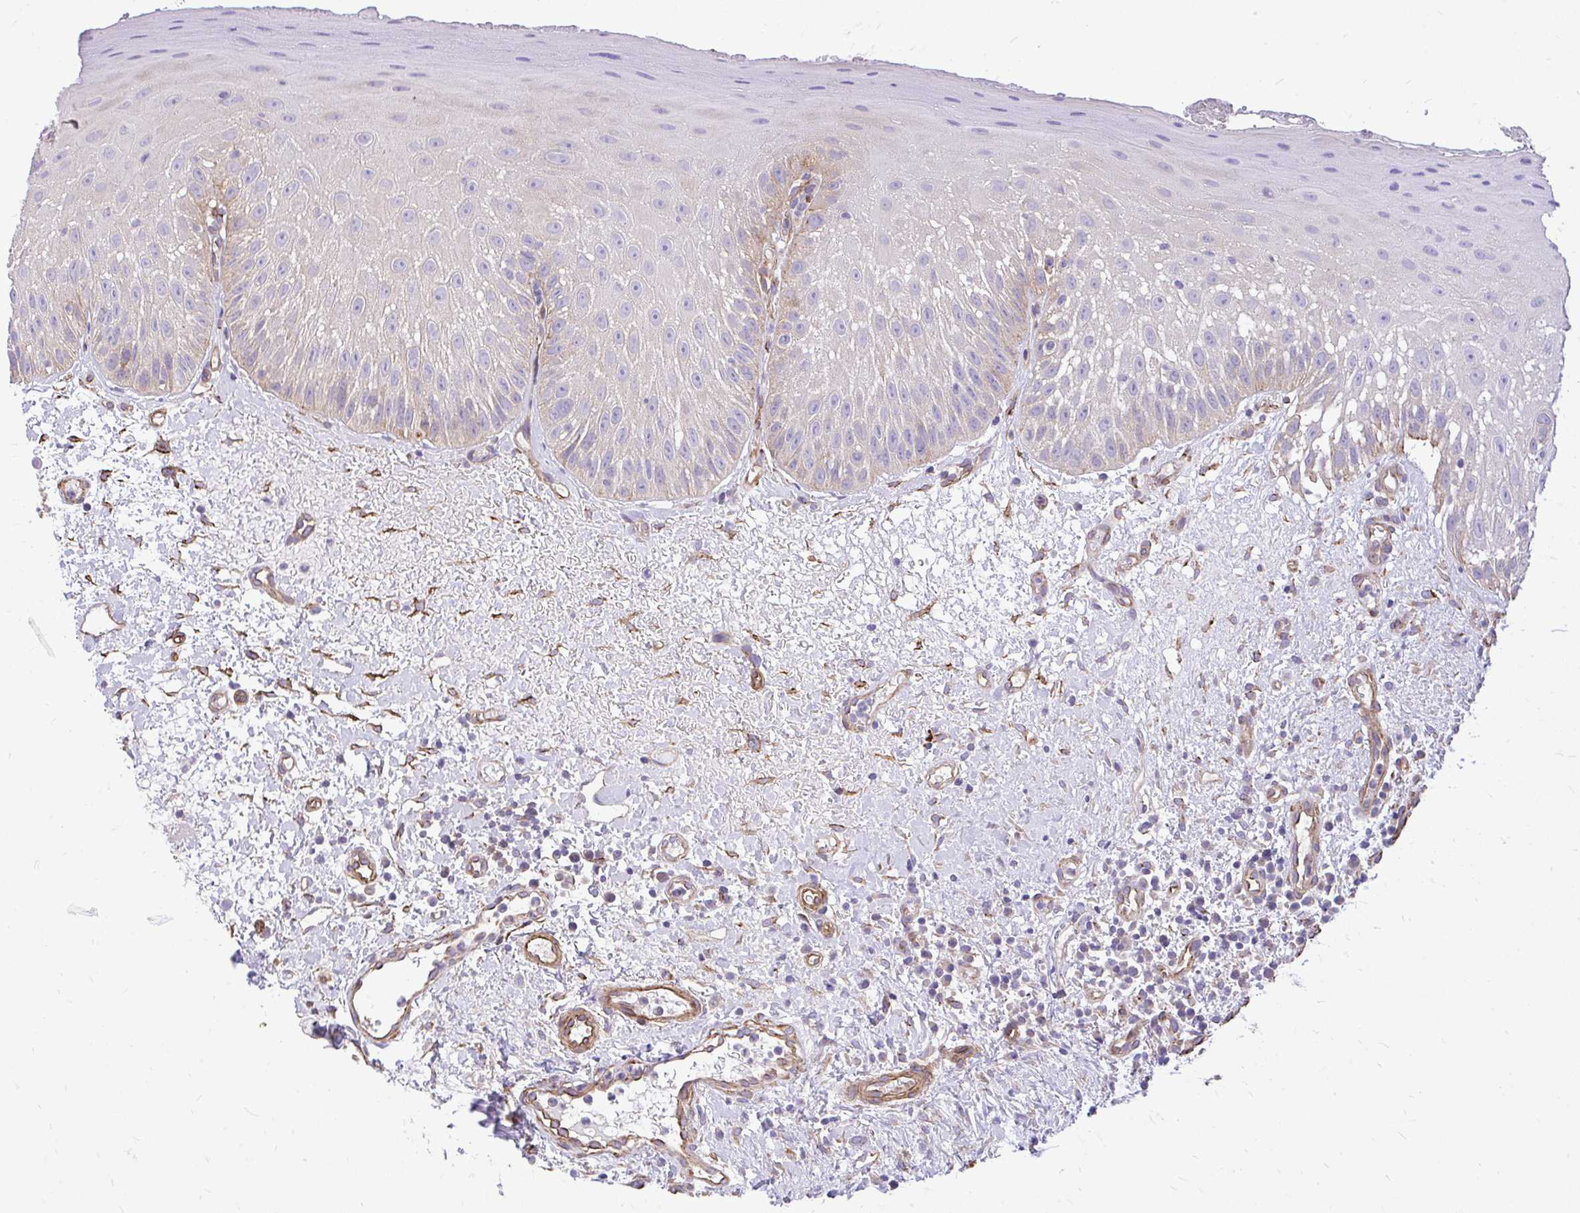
{"staining": {"intensity": "weak", "quantity": "<25%", "location": "cytoplasmic/membranous"}, "tissue": "oral mucosa", "cell_type": "Squamous epithelial cells", "image_type": "normal", "snomed": [{"axis": "morphology", "description": "Normal tissue, NOS"}, {"axis": "topography", "description": "Oral tissue"}, {"axis": "topography", "description": "Tounge, NOS"}], "caption": "High power microscopy micrograph of an immunohistochemistry photomicrograph of benign oral mucosa, revealing no significant expression in squamous epithelial cells.", "gene": "PTPRK", "patient": {"sex": "male", "age": 83}}